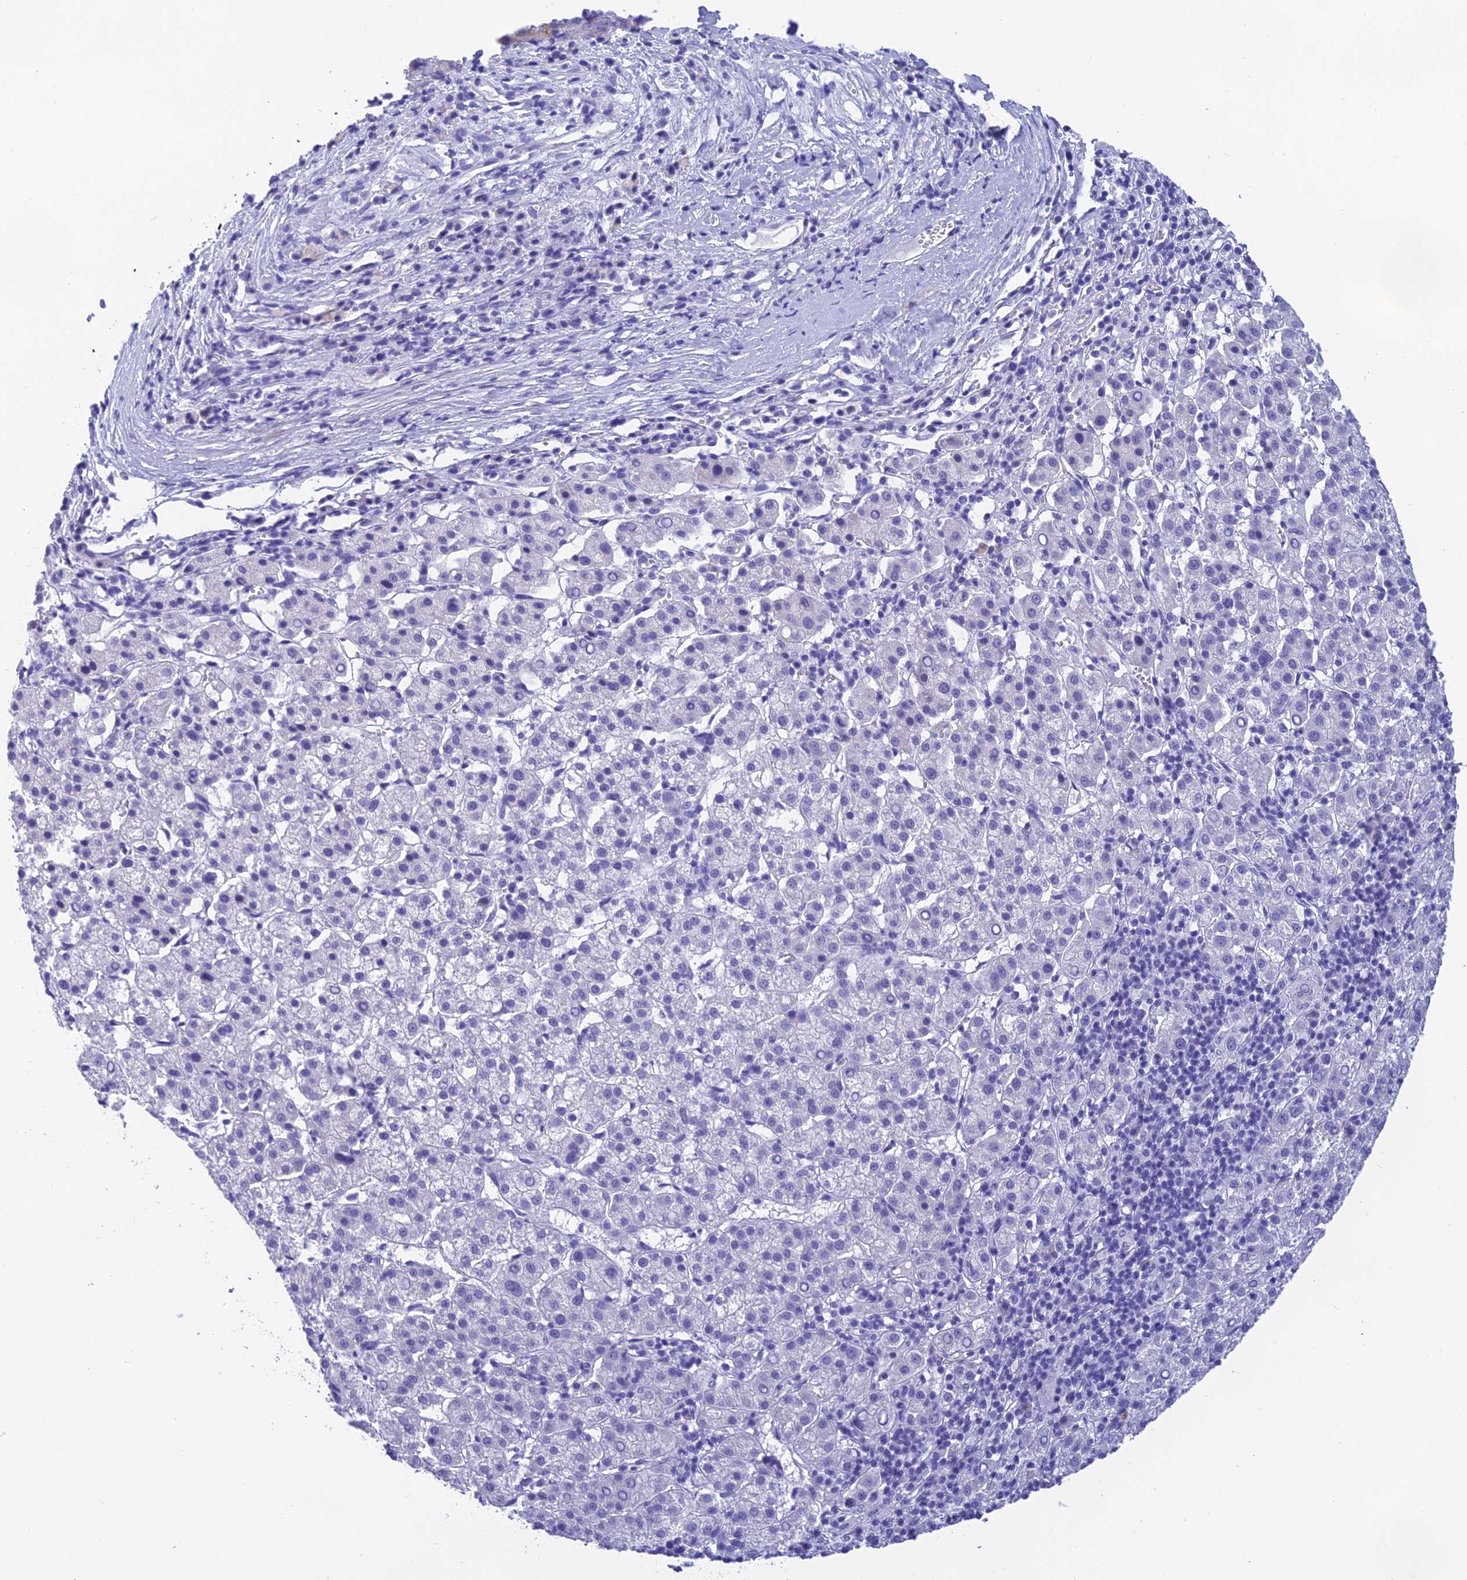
{"staining": {"intensity": "negative", "quantity": "none", "location": "none"}, "tissue": "liver cancer", "cell_type": "Tumor cells", "image_type": "cancer", "snomed": [{"axis": "morphology", "description": "Carcinoma, Hepatocellular, NOS"}, {"axis": "topography", "description": "Liver"}], "caption": "Tumor cells show no significant staining in liver cancer.", "gene": "KDELR3", "patient": {"sex": "female", "age": 58}}